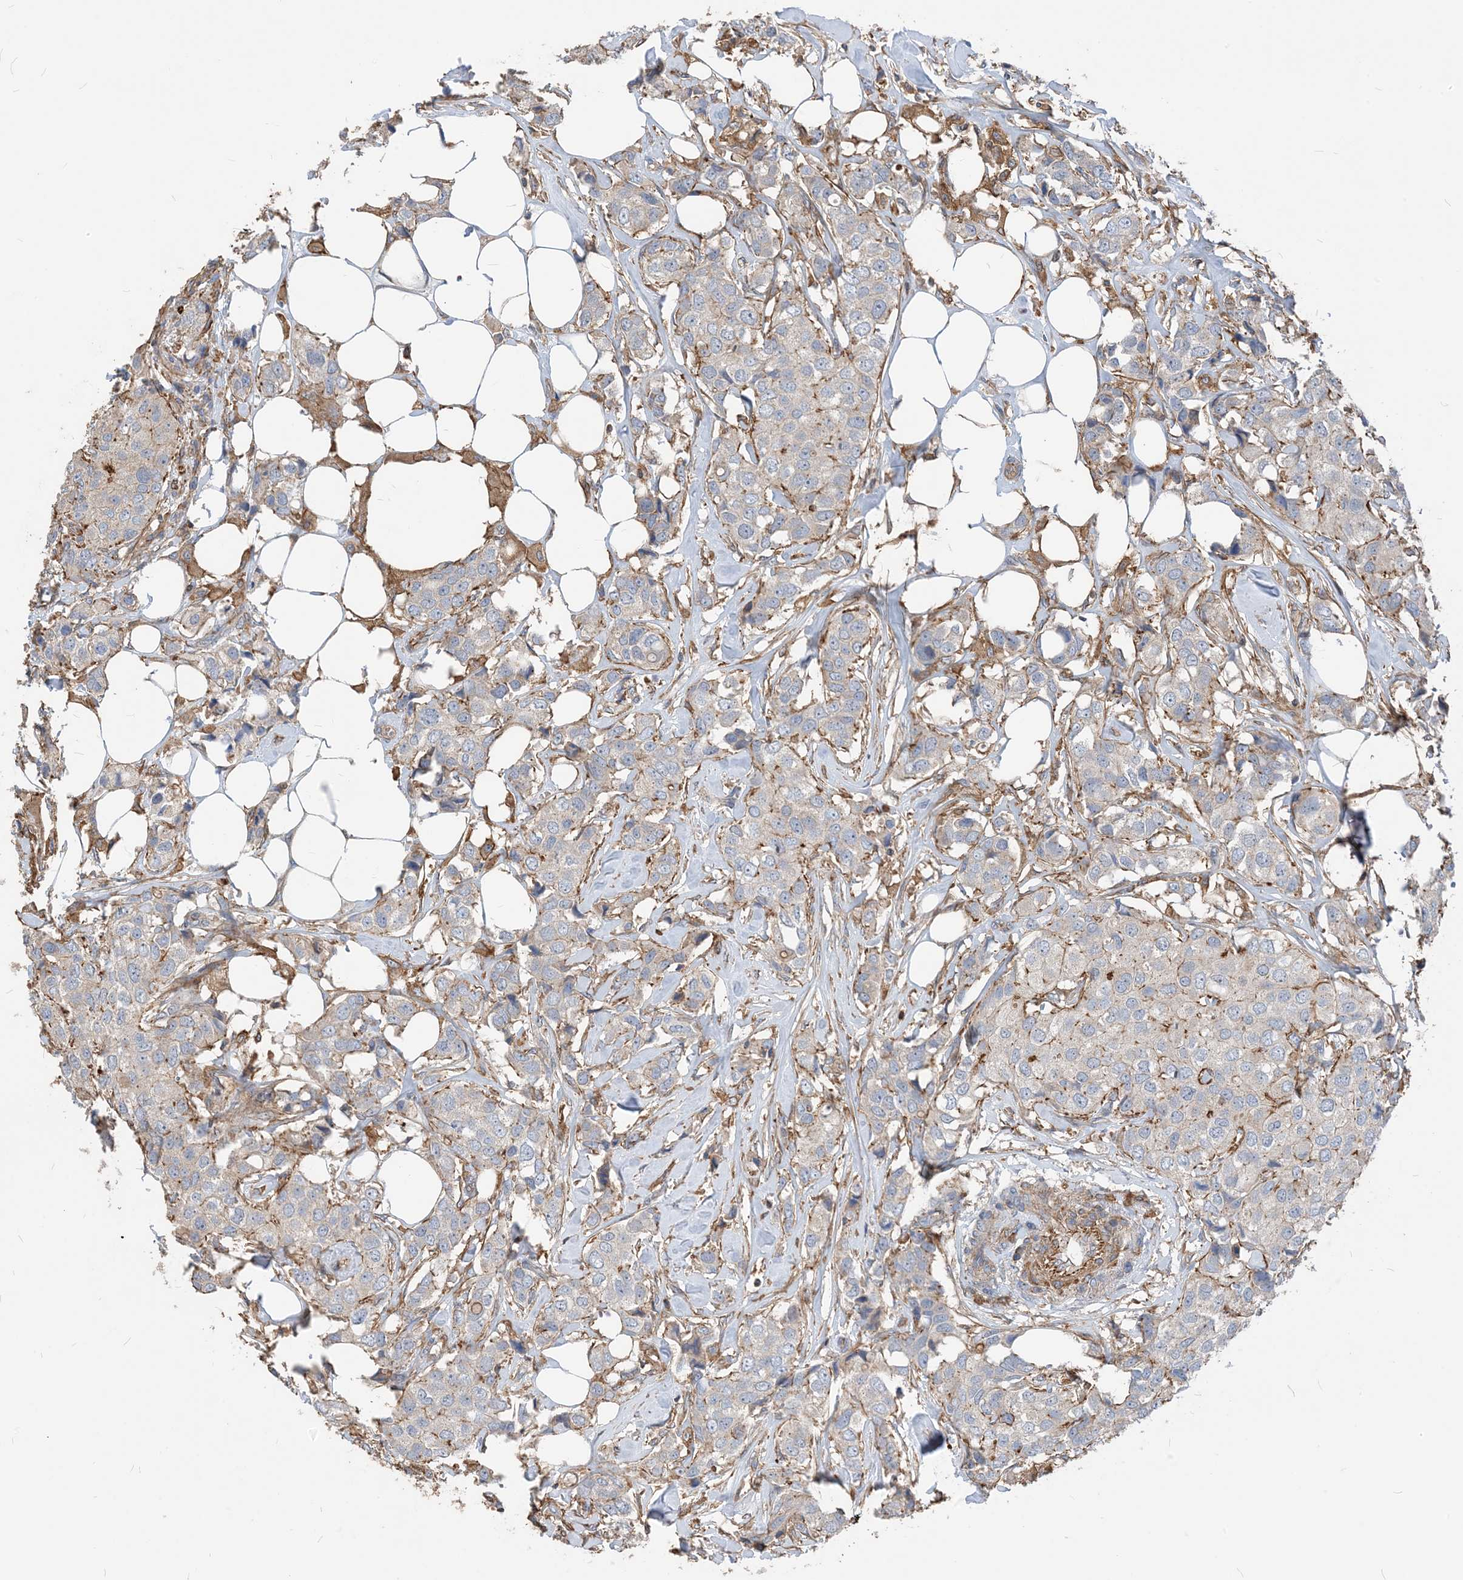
{"staining": {"intensity": "moderate", "quantity": "<25%", "location": "cytoplasmic/membranous"}, "tissue": "breast cancer", "cell_type": "Tumor cells", "image_type": "cancer", "snomed": [{"axis": "morphology", "description": "Duct carcinoma"}, {"axis": "topography", "description": "Breast"}], "caption": "Intraductal carcinoma (breast) tissue shows moderate cytoplasmic/membranous positivity in approximately <25% of tumor cells The staining was performed using DAB to visualize the protein expression in brown, while the nuclei were stained in blue with hematoxylin (Magnification: 20x).", "gene": "PARVG", "patient": {"sex": "female", "age": 80}}